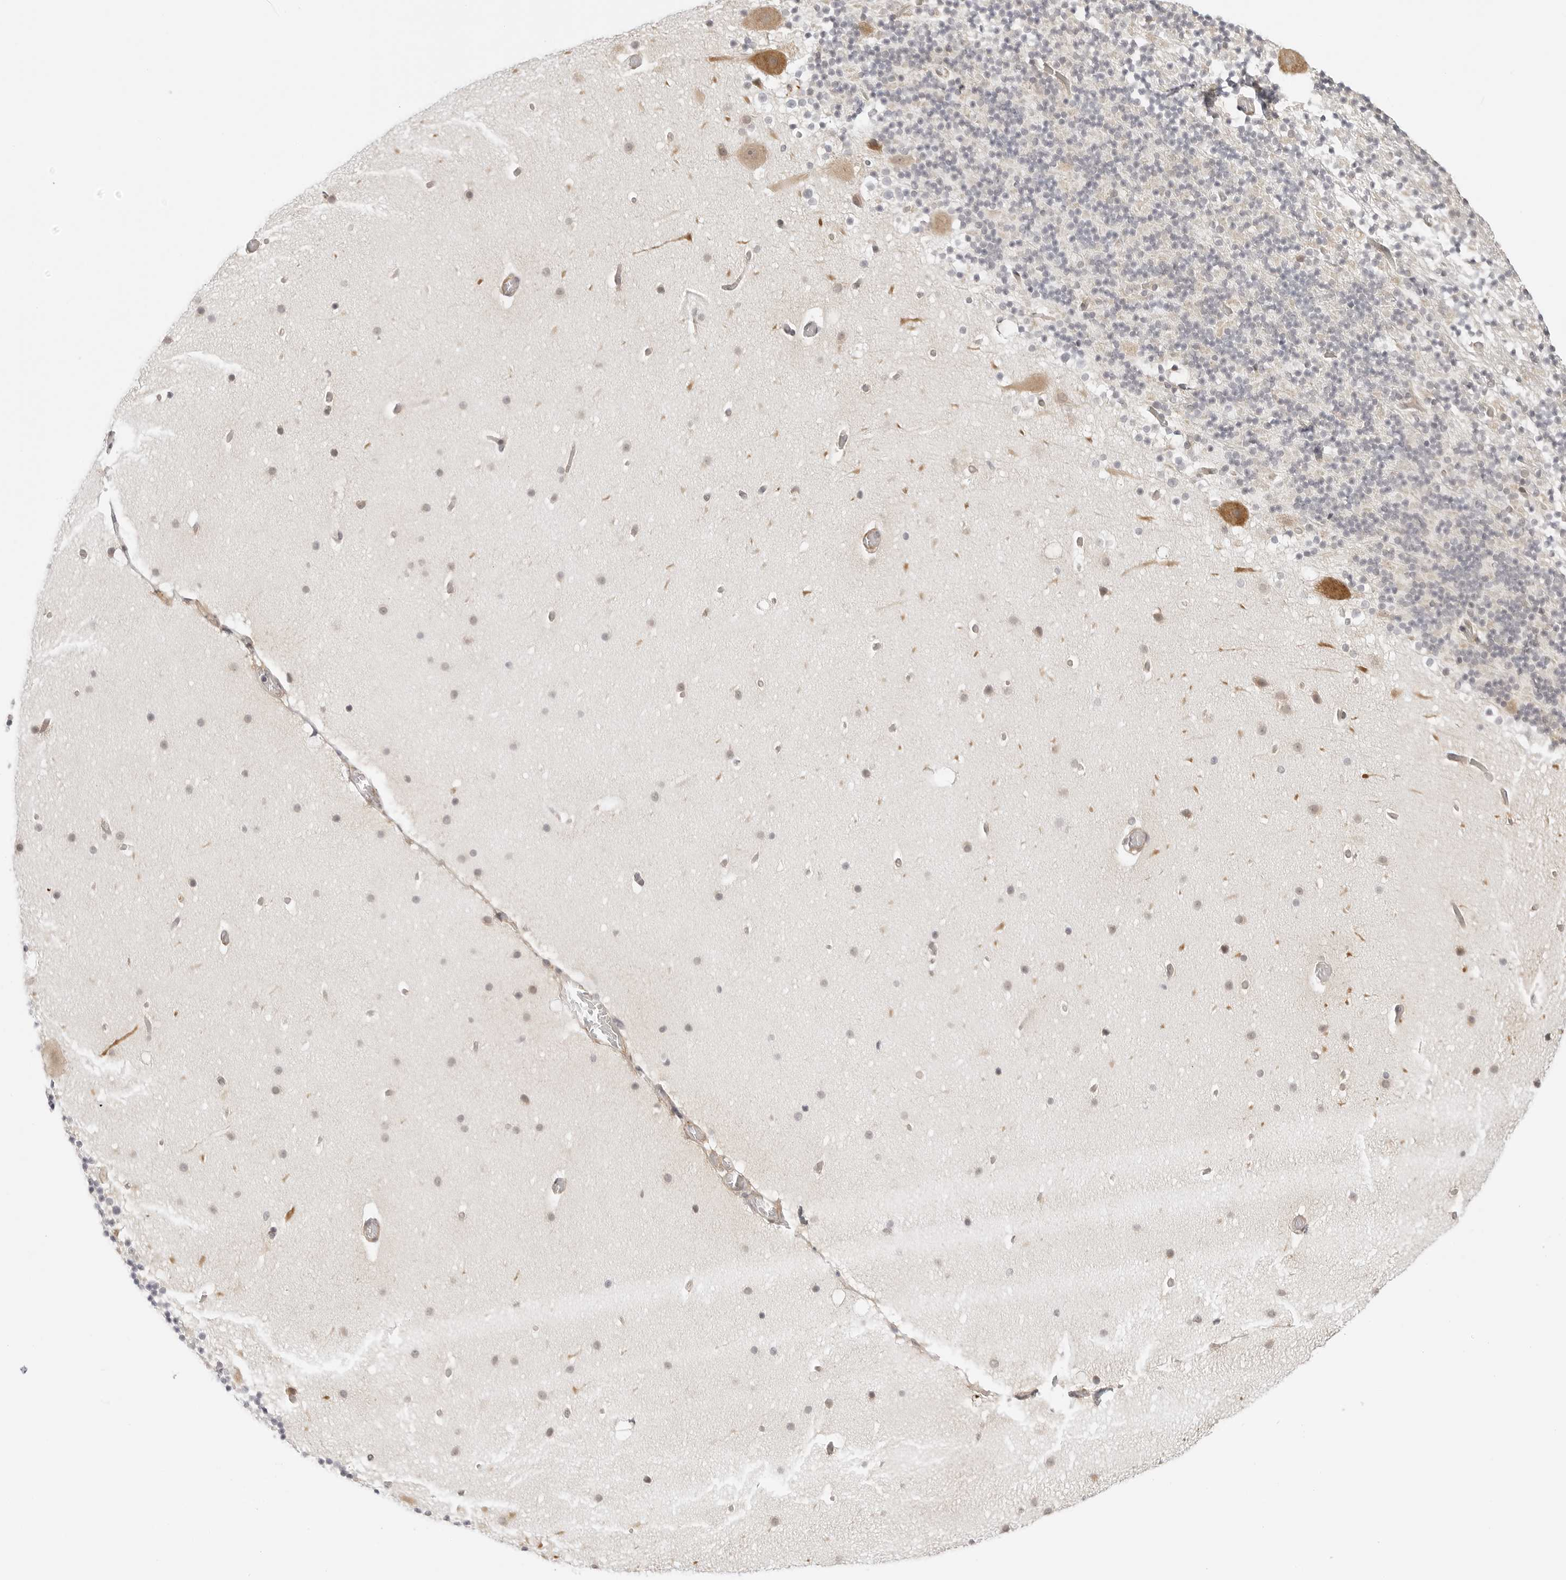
{"staining": {"intensity": "weak", "quantity": "25%-75%", "location": "cytoplasmic/membranous"}, "tissue": "cerebellum", "cell_type": "Cells in granular layer", "image_type": "normal", "snomed": [{"axis": "morphology", "description": "Normal tissue, NOS"}, {"axis": "topography", "description": "Cerebellum"}], "caption": "Protein expression by immunohistochemistry (IHC) shows weak cytoplasmic/membranous positivity in about 25%-75% of cells in granular layer in normal cerebellum. The protein of interest is stained brown, and the nuclei are stained in blue (DAB (3,3'-diaminobenzidine) IHC with brightfield microscopy, high magnification).", "gene": "TCP1", "patient": {"sex": "male", "age": 57}}